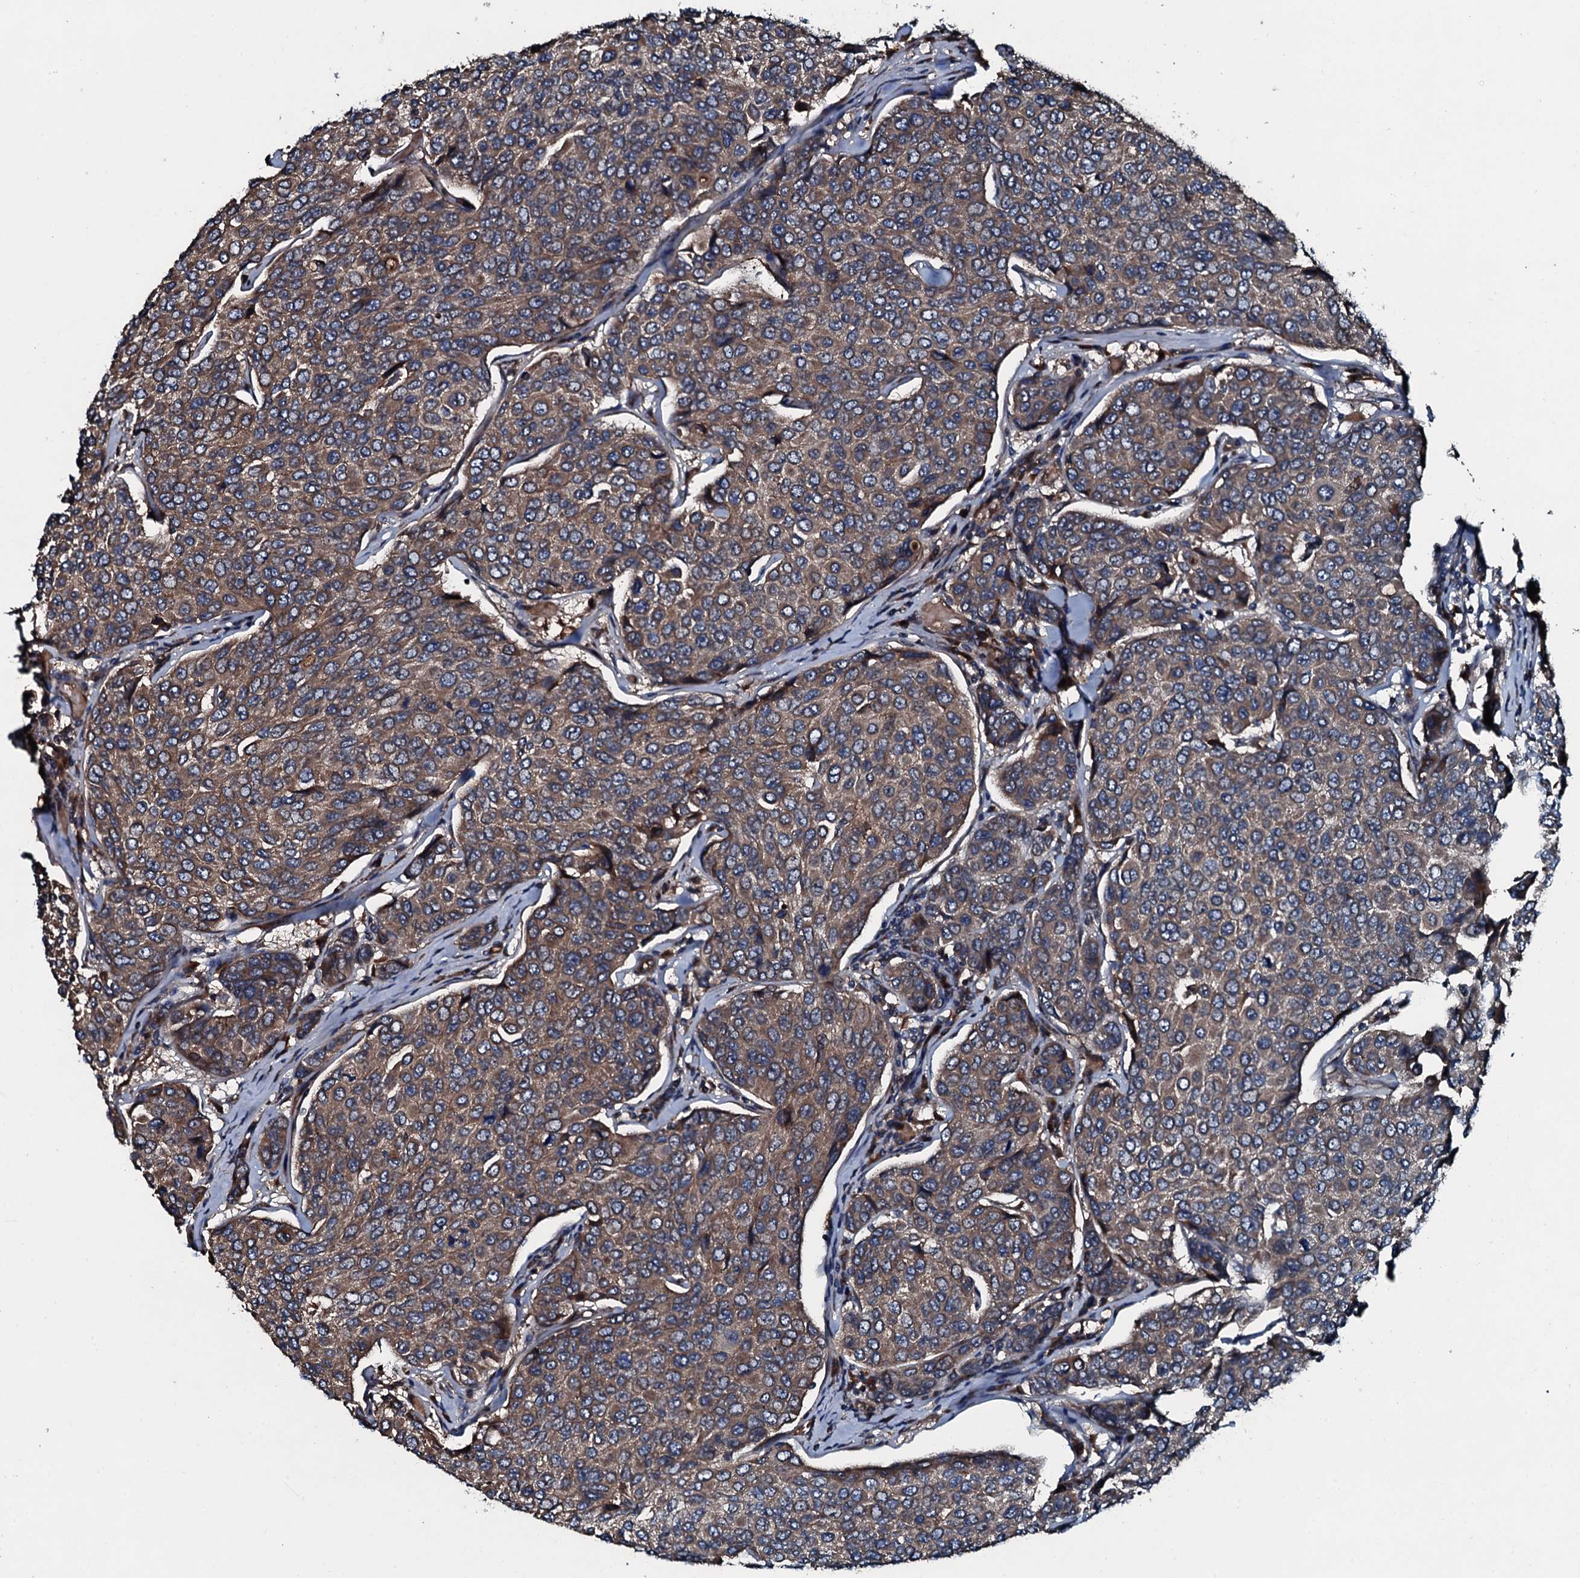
{"staining": {"intensity": "moderate", "quantity": ">75%", "location": "cytoplasmic/membranous"}, "tissue": "breast cancer", "cell_type": "Tumor cells", "image_type": "cancer", "snomed": [{"axis": "morphology", "description": "Duct carcinoma"}, {"axis": "topography", "description": "Breast"}], "caption": "Human breast cancer stained with a brown dye demonstrates moderate cytoplasmic/membranous positive positivity in approximately >75% of tumor cells.", "gene": "AARS1", "patient": {"sex": "female", "age": 55}}